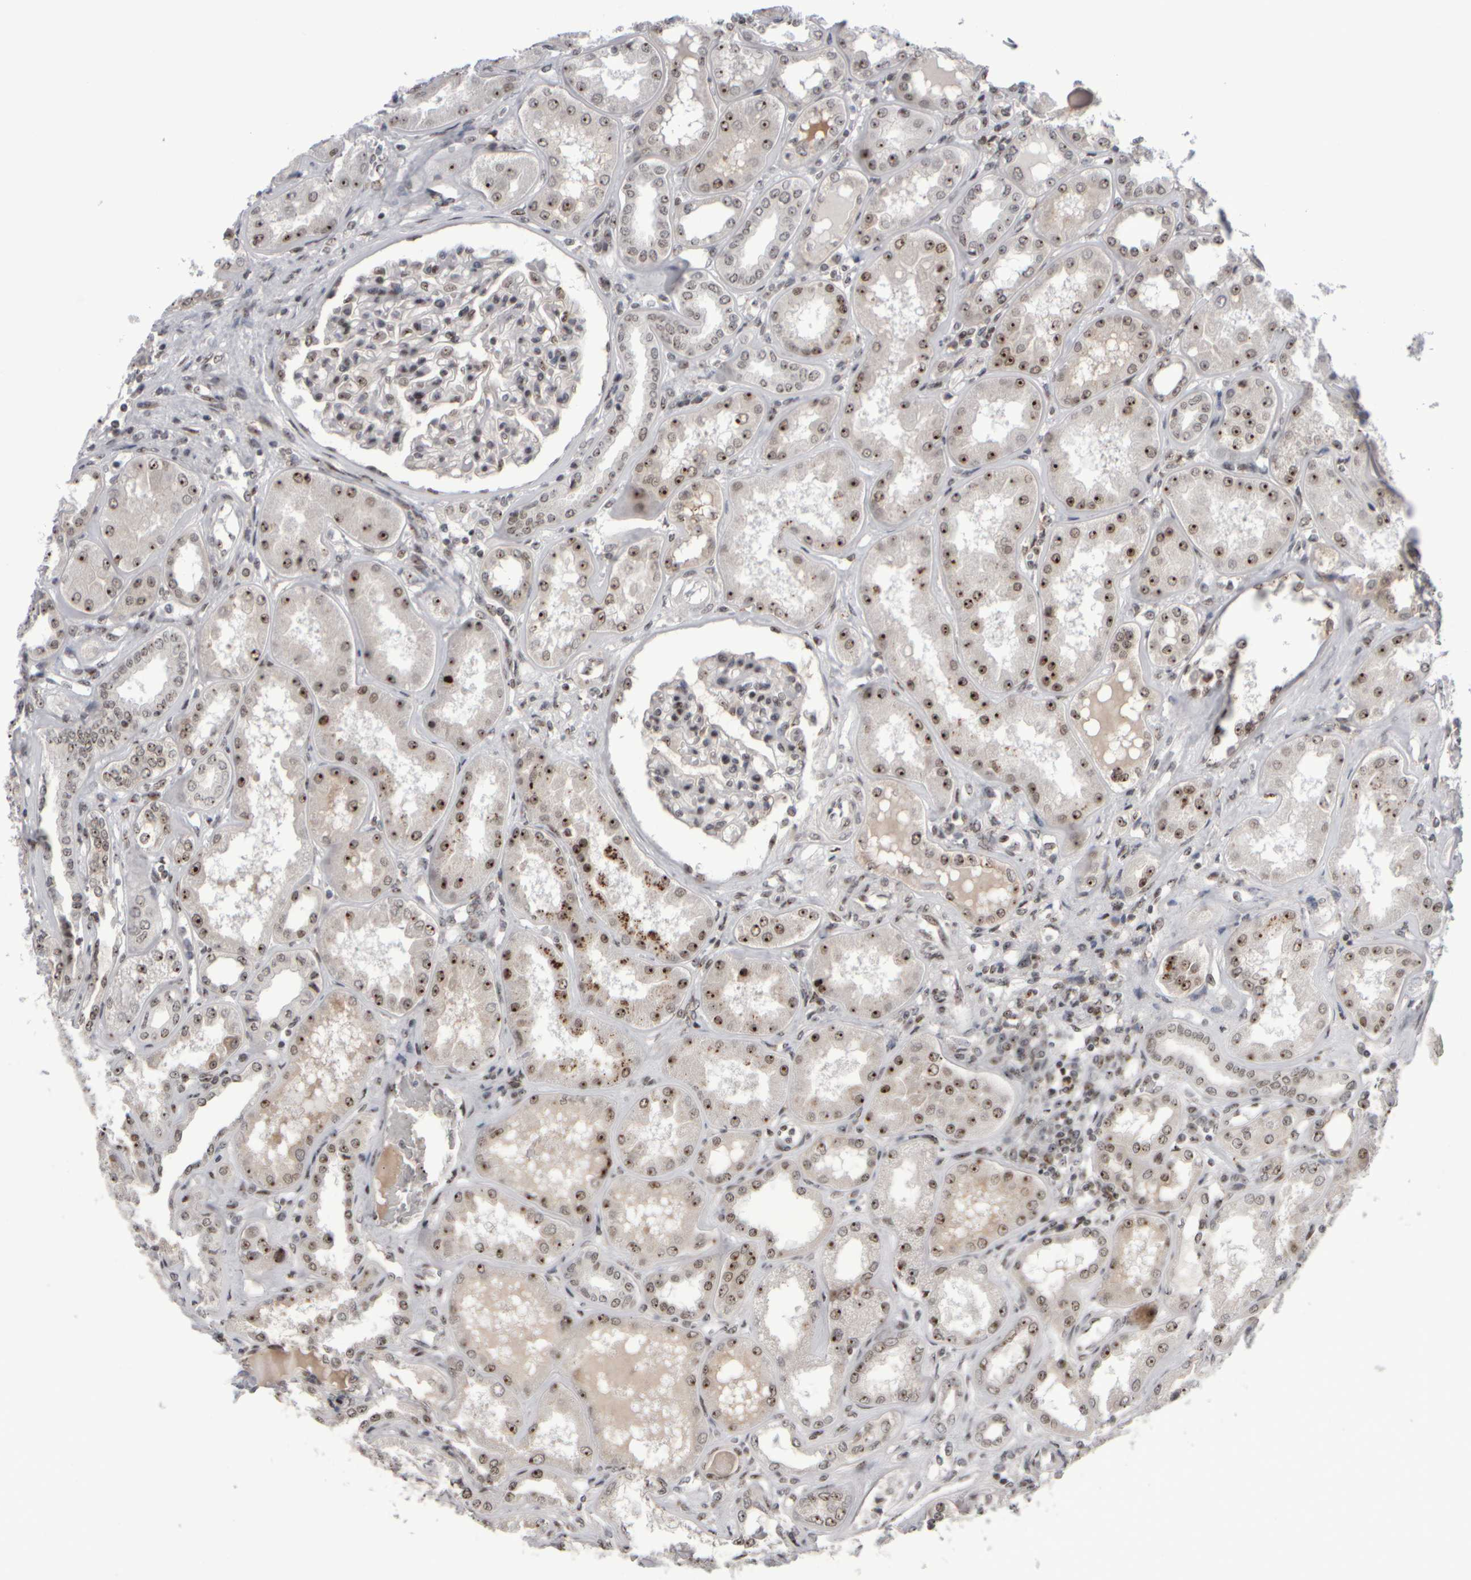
{"staining": {"intensity": "moderate", "quantity": ">75%", "location": "nuclear"}, "tissue": "kidney", "cell_type": "Cells in glomeruli", "image_type": "normal", "snomed": [{"axis": "morphology", "description": "Normal tissue, NOS"}, {"axis": "topography", "description": "Kidney"}], "caption": "The immunohistochemical stain highlights moderate nuclear positivity in cells in glomeruli of normal kidney.", "gene": "SURF6", "patient": {"sex": "female", "age": 56}}